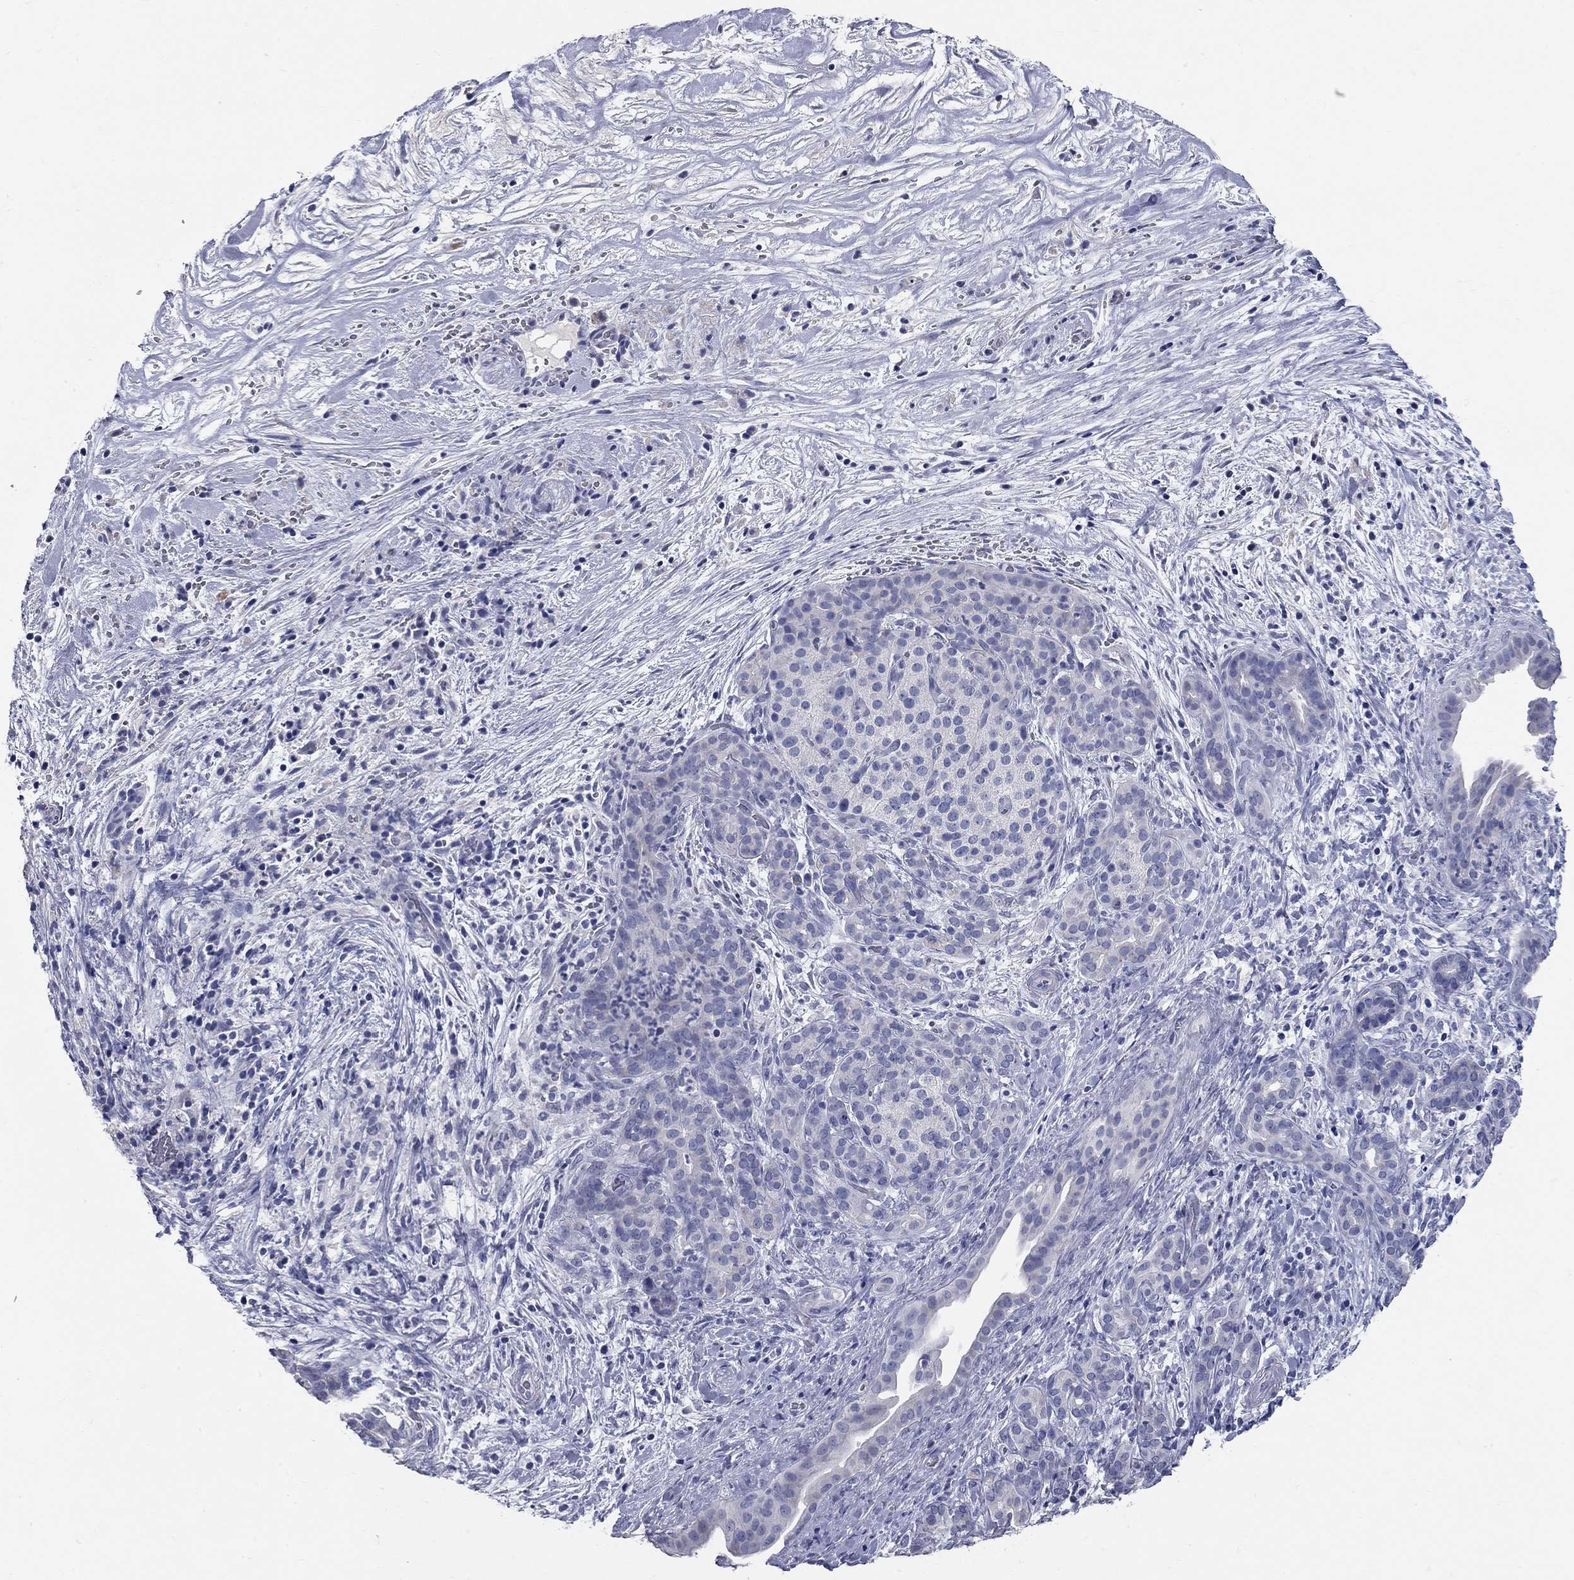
{"staining": {"intensity": "negative", "quantity": "none", "location": "none"}, "tissue": "pancreatic cancer", "cell_type": "Tumor cells", "image_type": "cancer", "snomed": [{"axis": "morphology", "description": "Adenocarcinoma, NOS"}, {"axis": "topography", "description": "Pancreas"}], "caption": "An immunohistochemistry histopathology image of pancreatic cancer (adenocarcinoma) is shown. There is no staining in tumor cells of pancreatic cancer (adenocarcinoma).", "gene": "SYT12", "patient": {"sex": "male", "age": 44}}